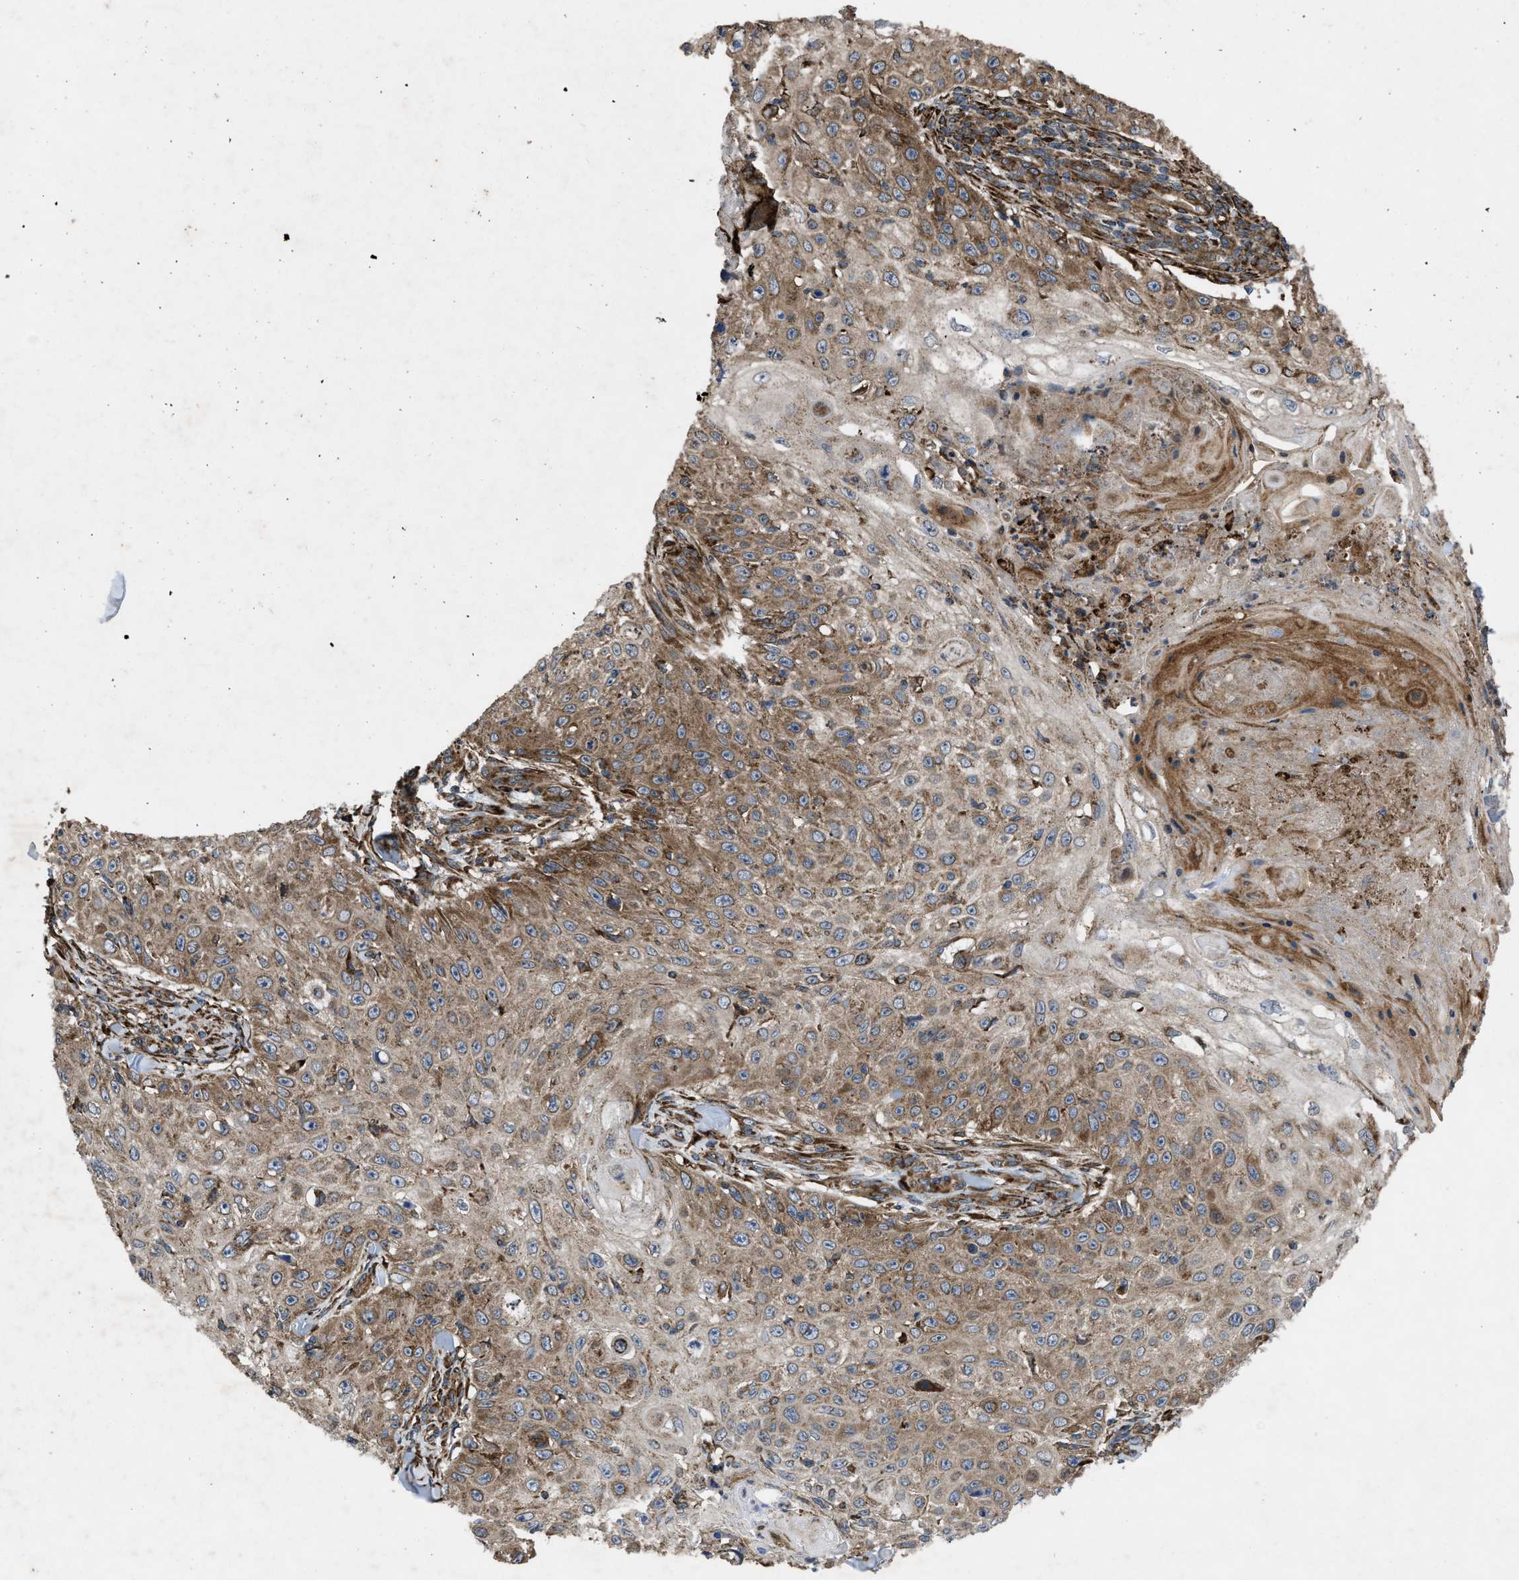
{"staining": {"intensity": "moderate", "quantity": ">75%", "location": "cytoplasmic/membranous"}, "tissue": "skin cancer", "cell_type": "Tumor cells", "image_type": "cancer", "snomed": [{"axis": "morphology", "description": "Squamous cell carcinoma, NOS"}, {"axis": "topography", "description": "Skin"}], "caption": "Brown immunohistochemical staining in skin cancer shows moderate cytoplasmic/membranous expression in approximately >75% of tumor cells.", "gene": "PER3", "patient": {"sex": "male", "age": 86}}